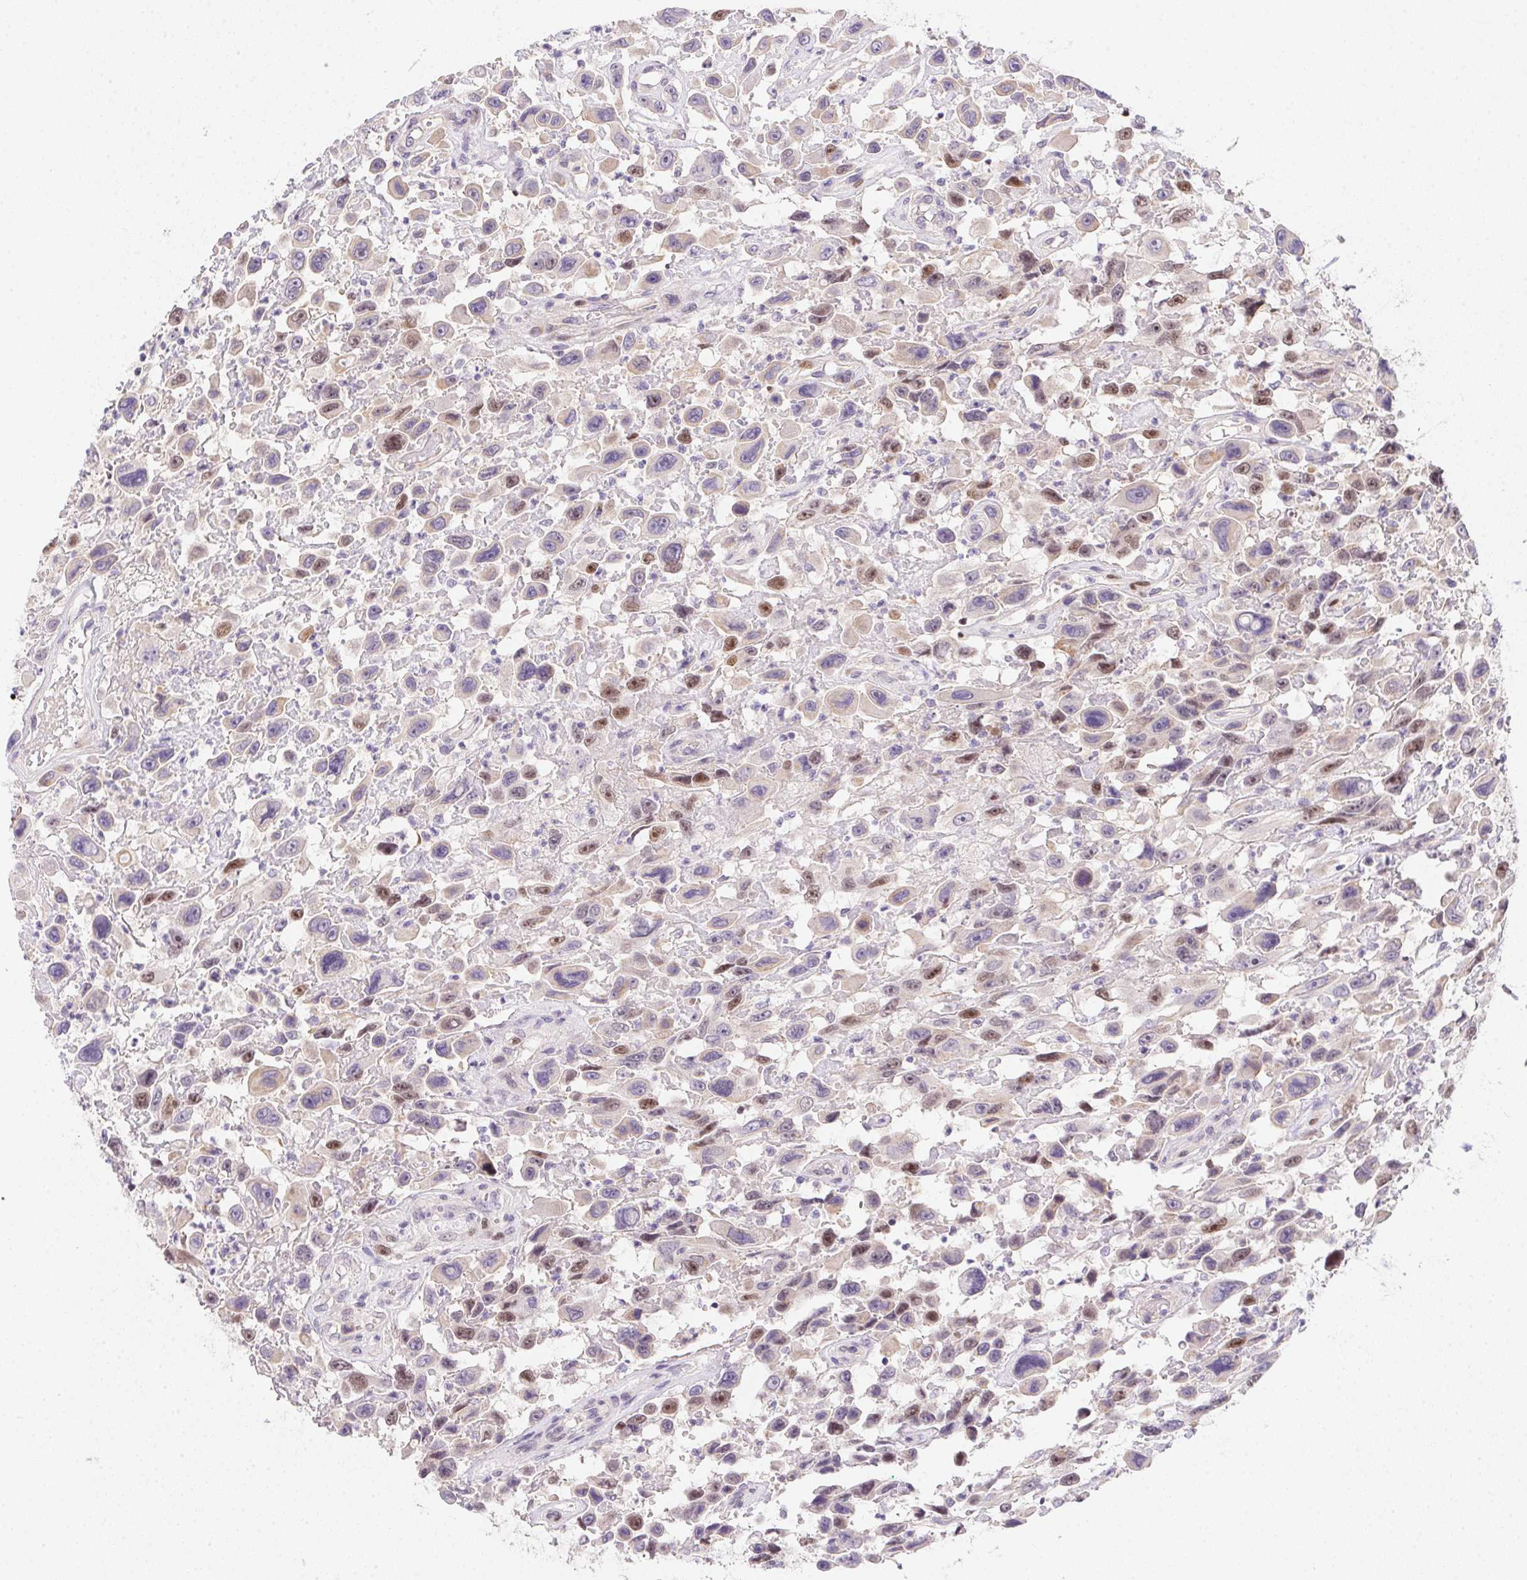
{"staining": {"intensity": "moderate", "quantity": "<25%", "location": "nuclear"}, "tissue": "urothelial cancer", "cell_type": "Tumor cells", "image_type": "cancer", "snomed": [{"axis": "morphology", "description": "Urothelial carcinoma, High grade"}, {"axis": "topography", "description": "Urinary bladder"}], "caption": "The image shows staining of urothelial cancer, revealing moderate nuclear protein expression (brown color) within tumor cells. (DAB (3,3'-diaminobenzidine) = brown stain, brightfield microscopy at high magnification).", "gene": "HELLS", "patient": {"sex": "male", "age": 53}}